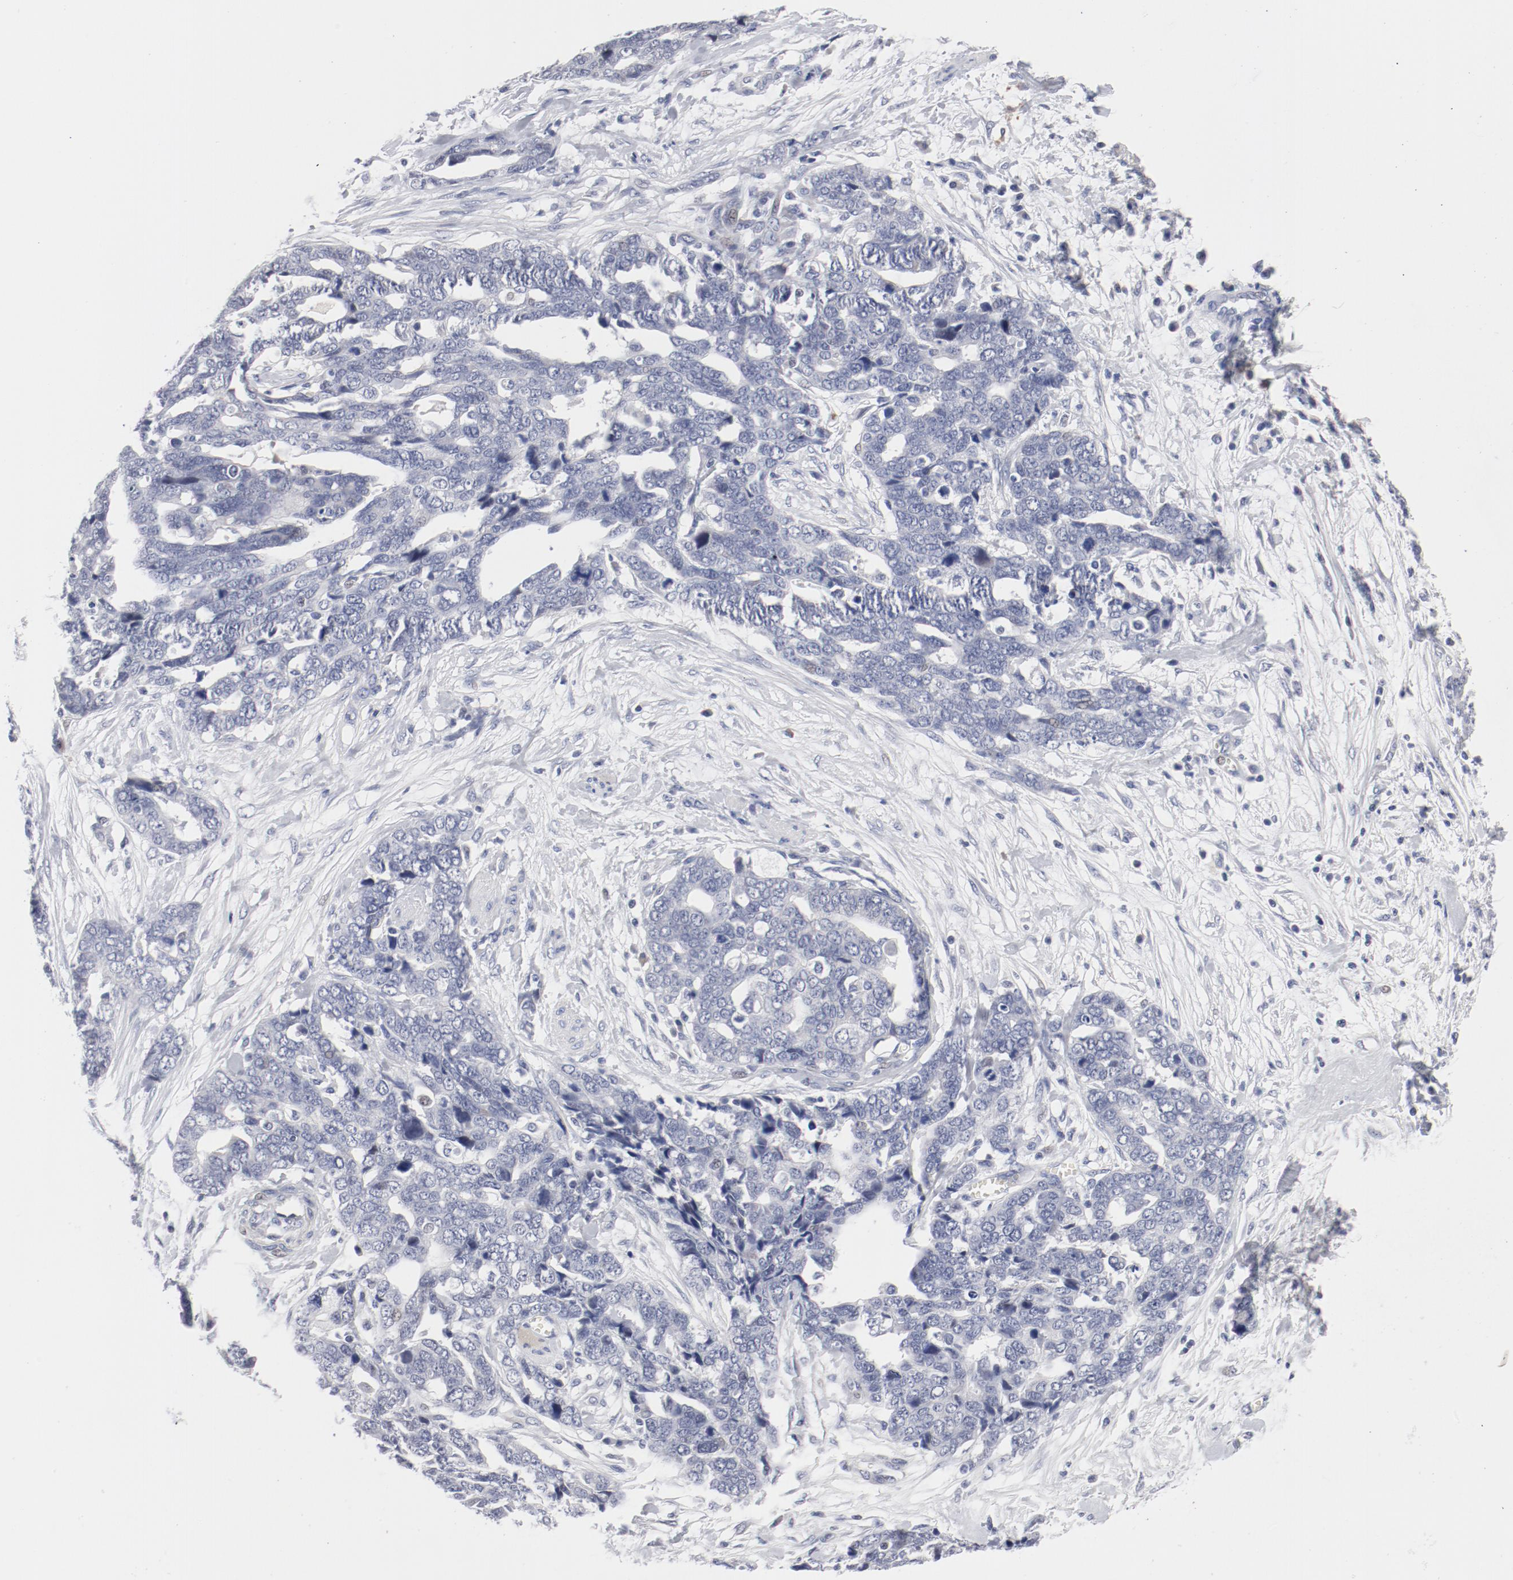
{"staining": {"intensity": "negative", "quantity": "none", "location": "none"}, "tissue": "ovarian cancer", "cell_type": "Tumor cells", "image_type": "cancer", "snomed": [{"axis": "morphology", "description": "Normal tissue, NOS"}, {"axis": "morphology", "description": "Cystadenocarcinoma, serous, NOS"}, {"axis": "topography", "description": "Fallopian tube"}, {"axis": "topography", "description": "Ovary"}], "caption": "DAB immunohistochemical staining of human ovarian cancer exhibits no significant staining in tumor cells. The staining was performed using DAB to visualize the protein expression in brown, while the nuclei were stained in blue with hematoxylin (Magnification: 20x).", "gene": "KCNK13", "patient": {"sex": "female", "age": 56}}